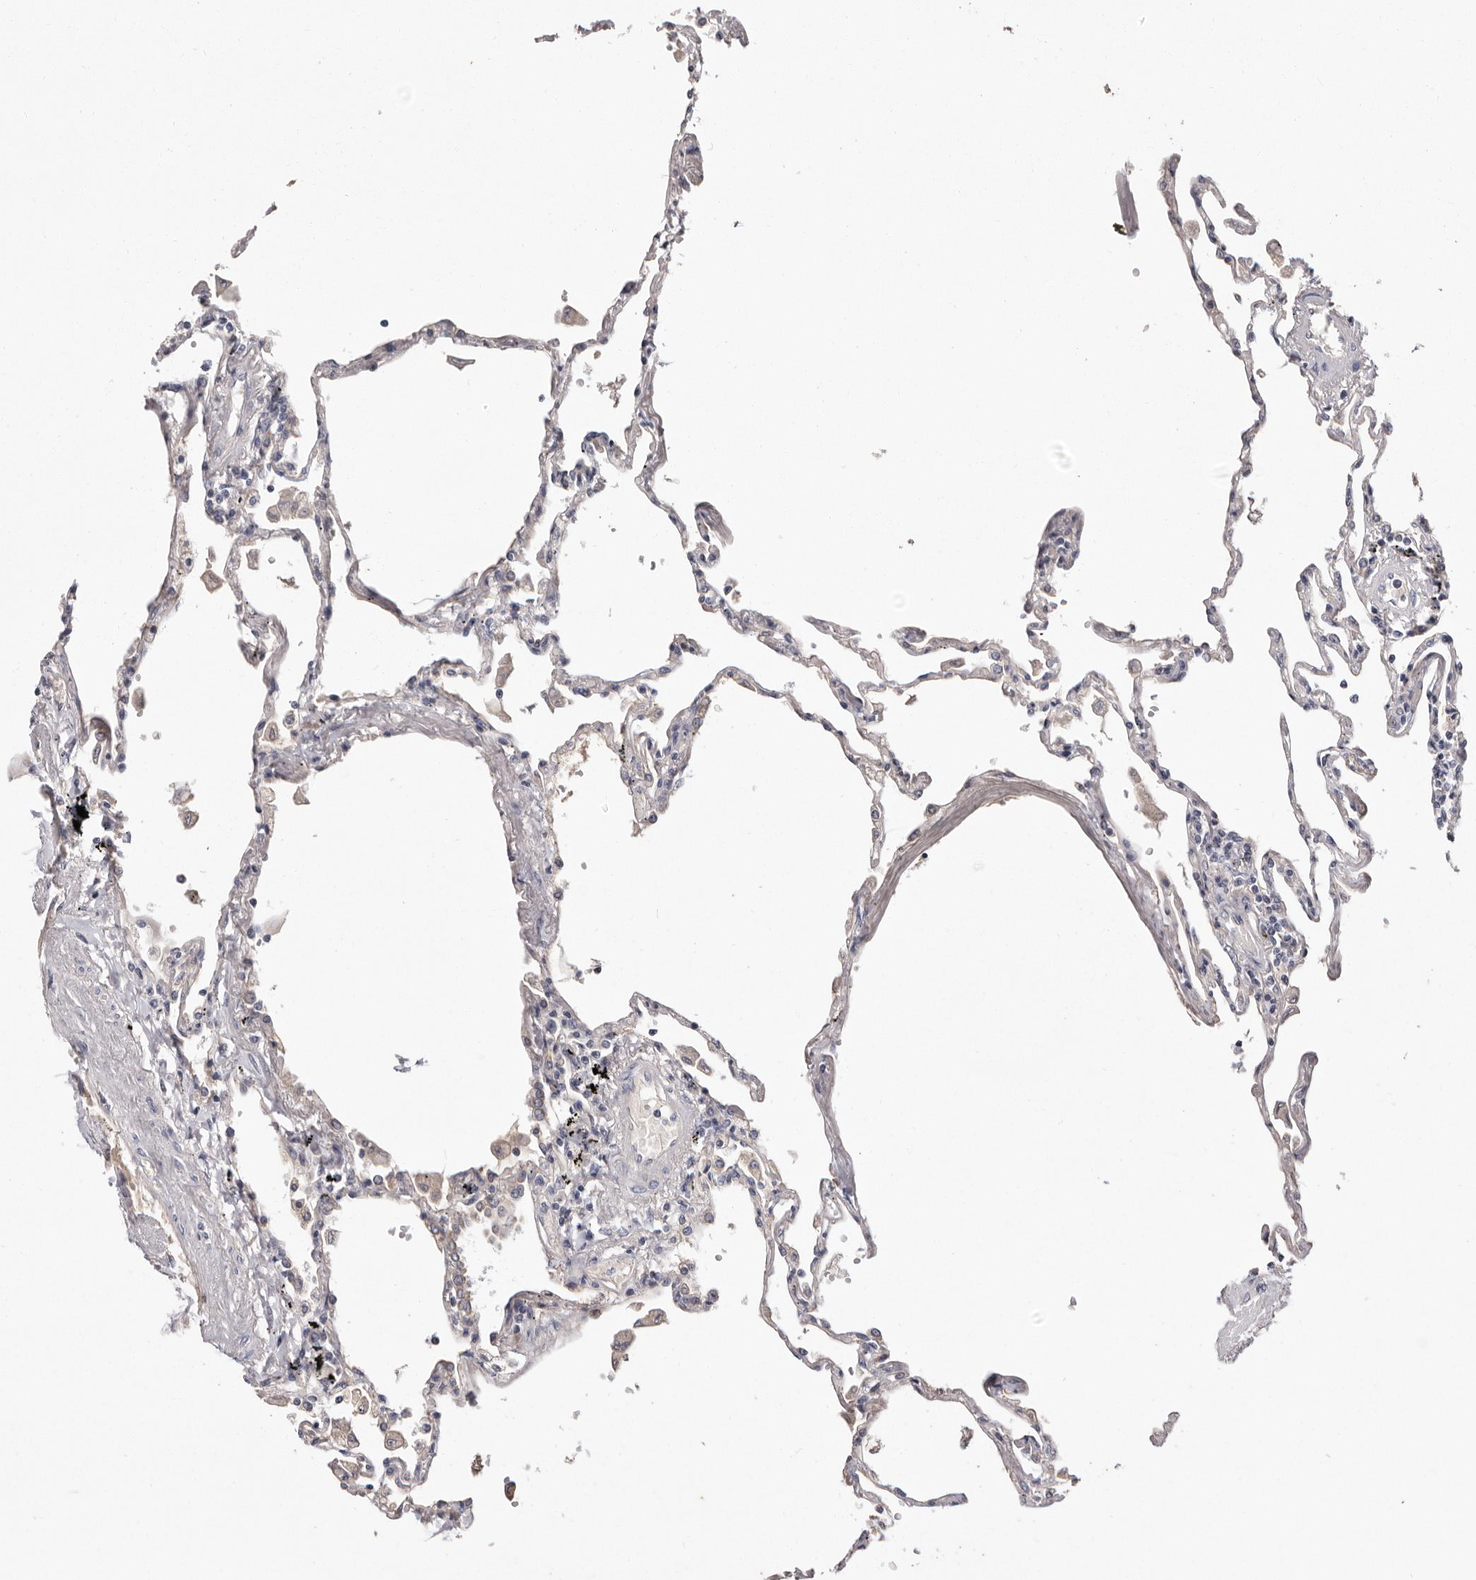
{"staining": {"intensity": "weak", "quantity": "<25%", "location": "cytoplasmic/membranous"}, "tissue": "lung", "cell_type": "Alveolar cells", "image_type": "normal", "snomed": [{"axis": "morphology", "description": "Normal tissue, NOS"}, {"axis": "topography", "description": "Lung"}], "caption": "The IHC image has no significant staining in alveolar cells of lung.", "gene": "STK16", "patient": {"sex": "female", "age": 67}}